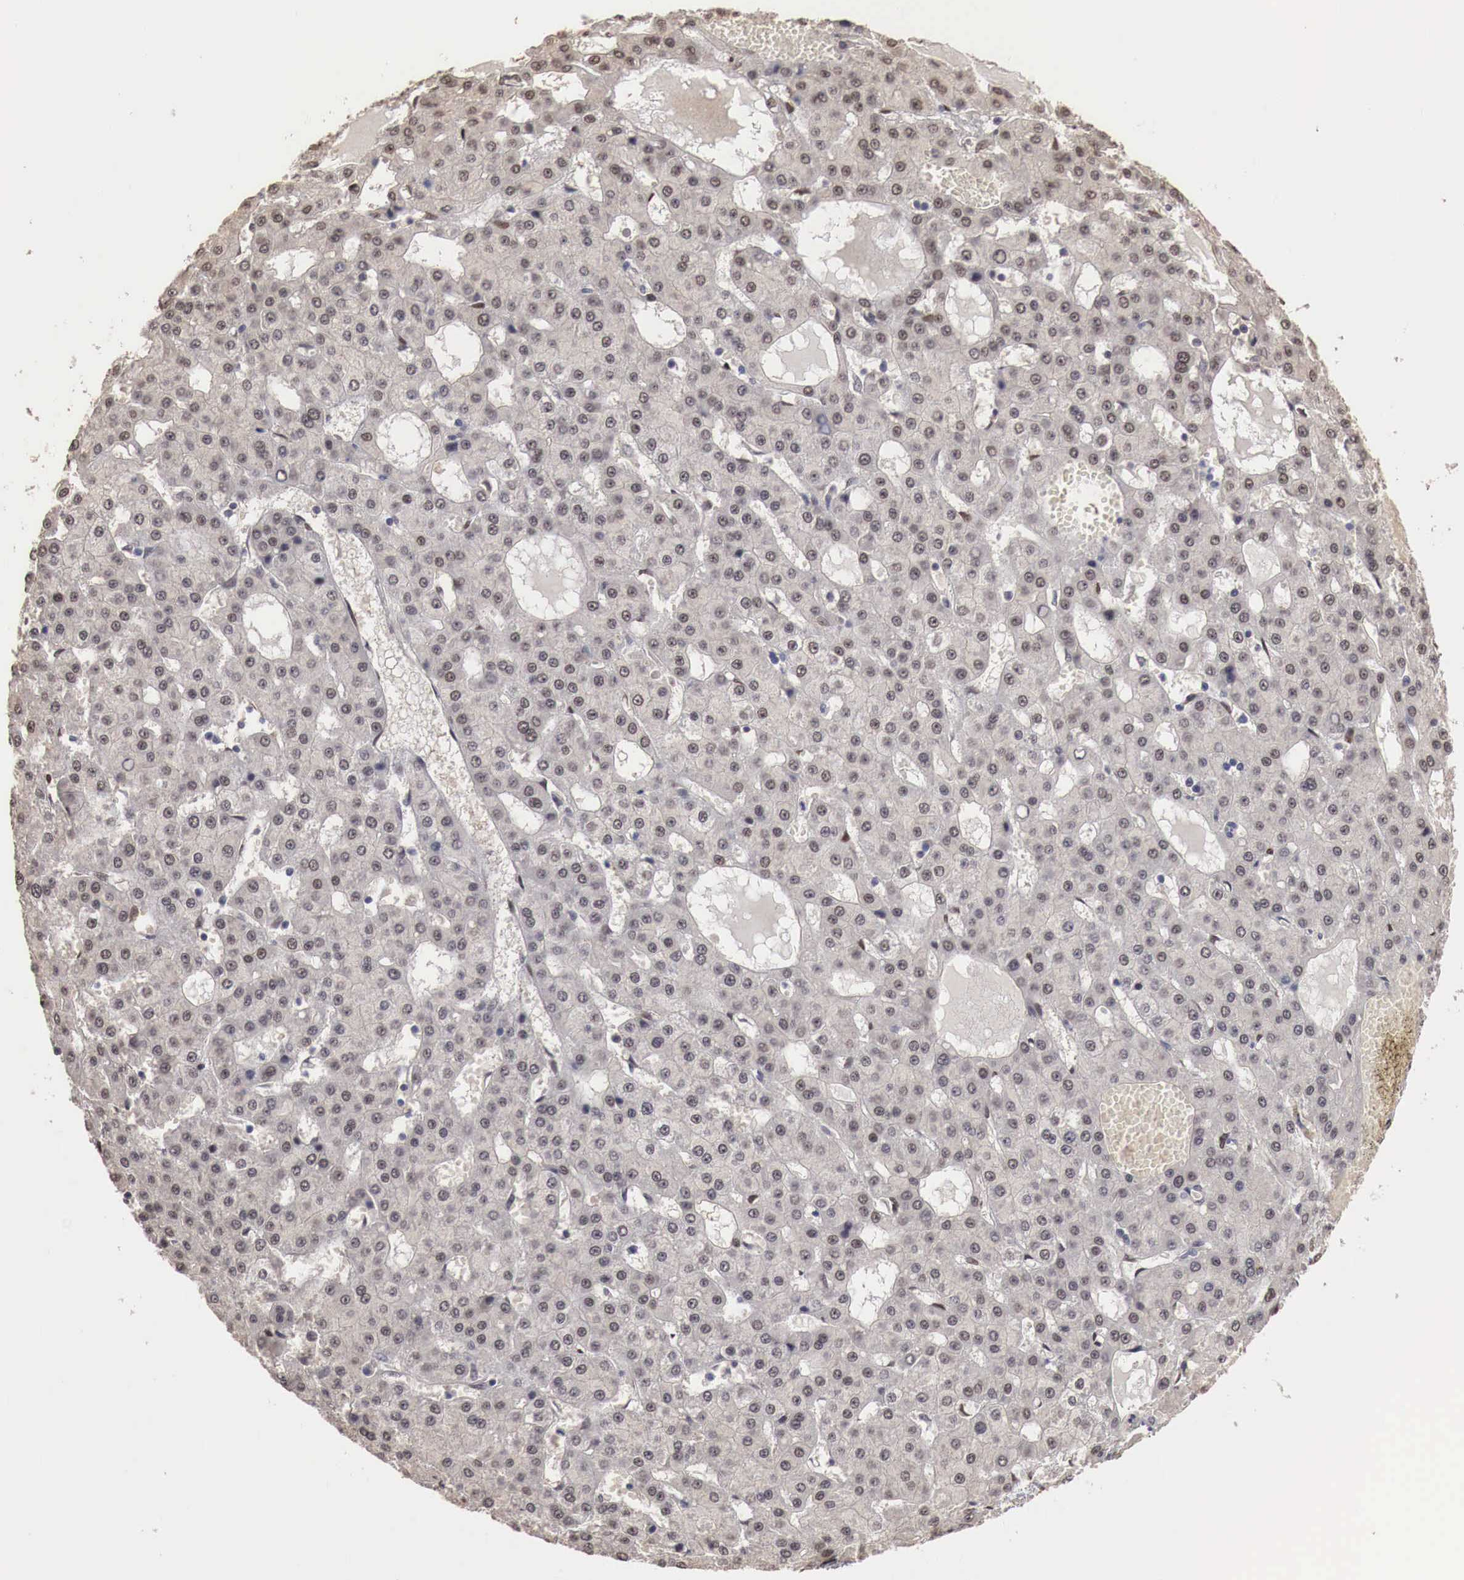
{"staining": {"intensity": "negative", "quantity": "none", "location": "none"}, "tissue": "liver cancer", "cell_type": "Tumor cells", "image_type": "cancer", "snomed": [{"axis": "morphology", "description": "Carcinoma, Hepatocellular, NOS"}, {"axis": "topography", "description": "Liver"}], "caption": "An immunohistochemistry (IHC) histopathology image of hepatocellular carcinoma (liver) is shown. There is no staining in tumor cells of hepatocellular carcinoma (liver).", "gene": "KHDRBS2", "patient": {"sex": "male", "age": 47}}